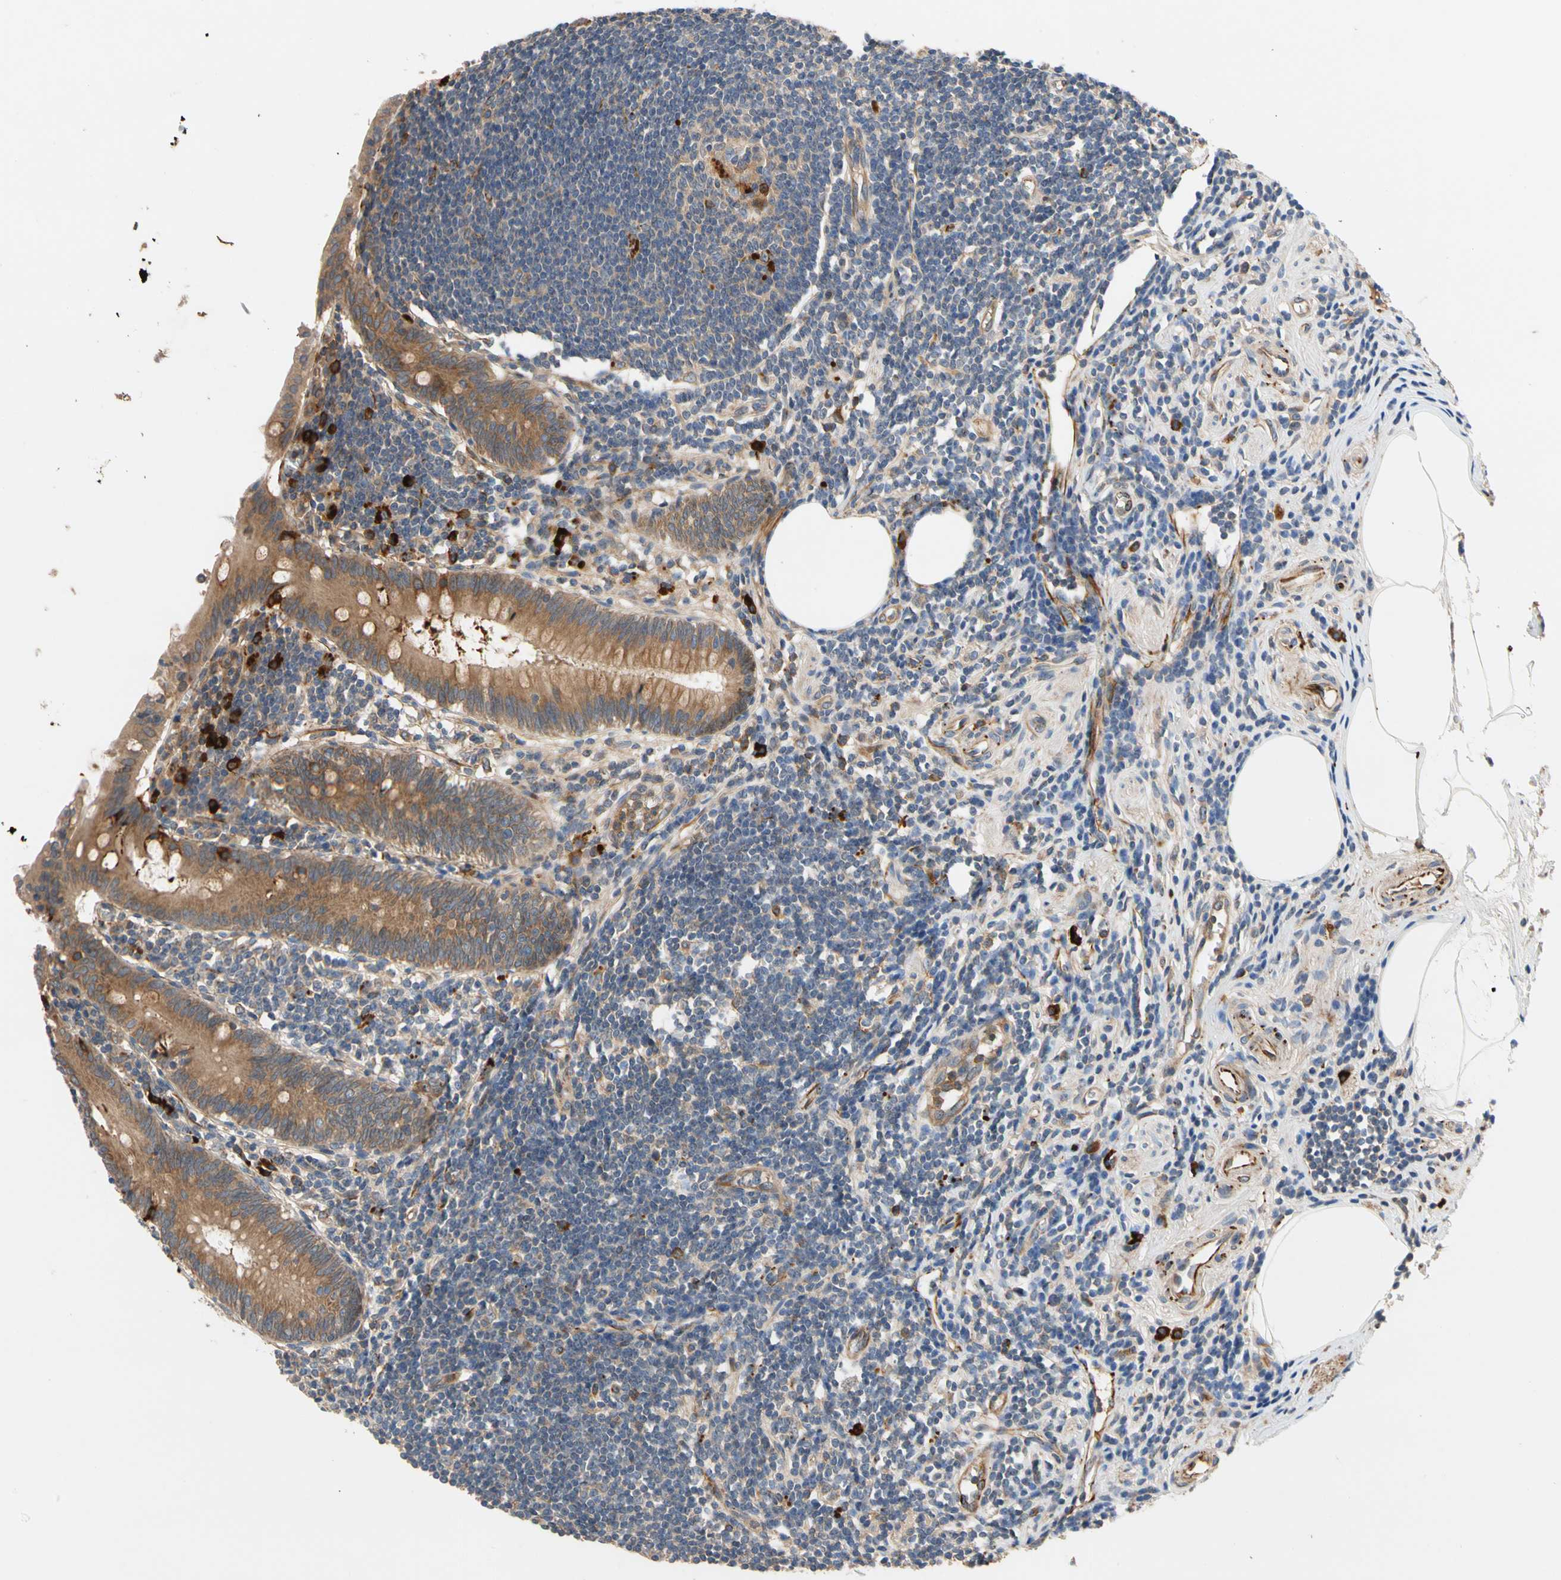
{"staining": {"intensity": "moderate", "quantity": ">75%", "location": "cytoplasmic/membranous"}, "tissue": "appendix", "cell_type": "Glandular cells", "image_type": "normal", "snomed": [{"axis": "morphology", "description": "Normal tissue, NOS"}, {"axis": "topography", "description": "Appendix"}], "caption": "Glandular cells show moderate cytoplasmic/membranous staining in about >75% of cells in benign appendix.", "gene": "FGD6", "patient": {"sex": "female", "age": 50}}